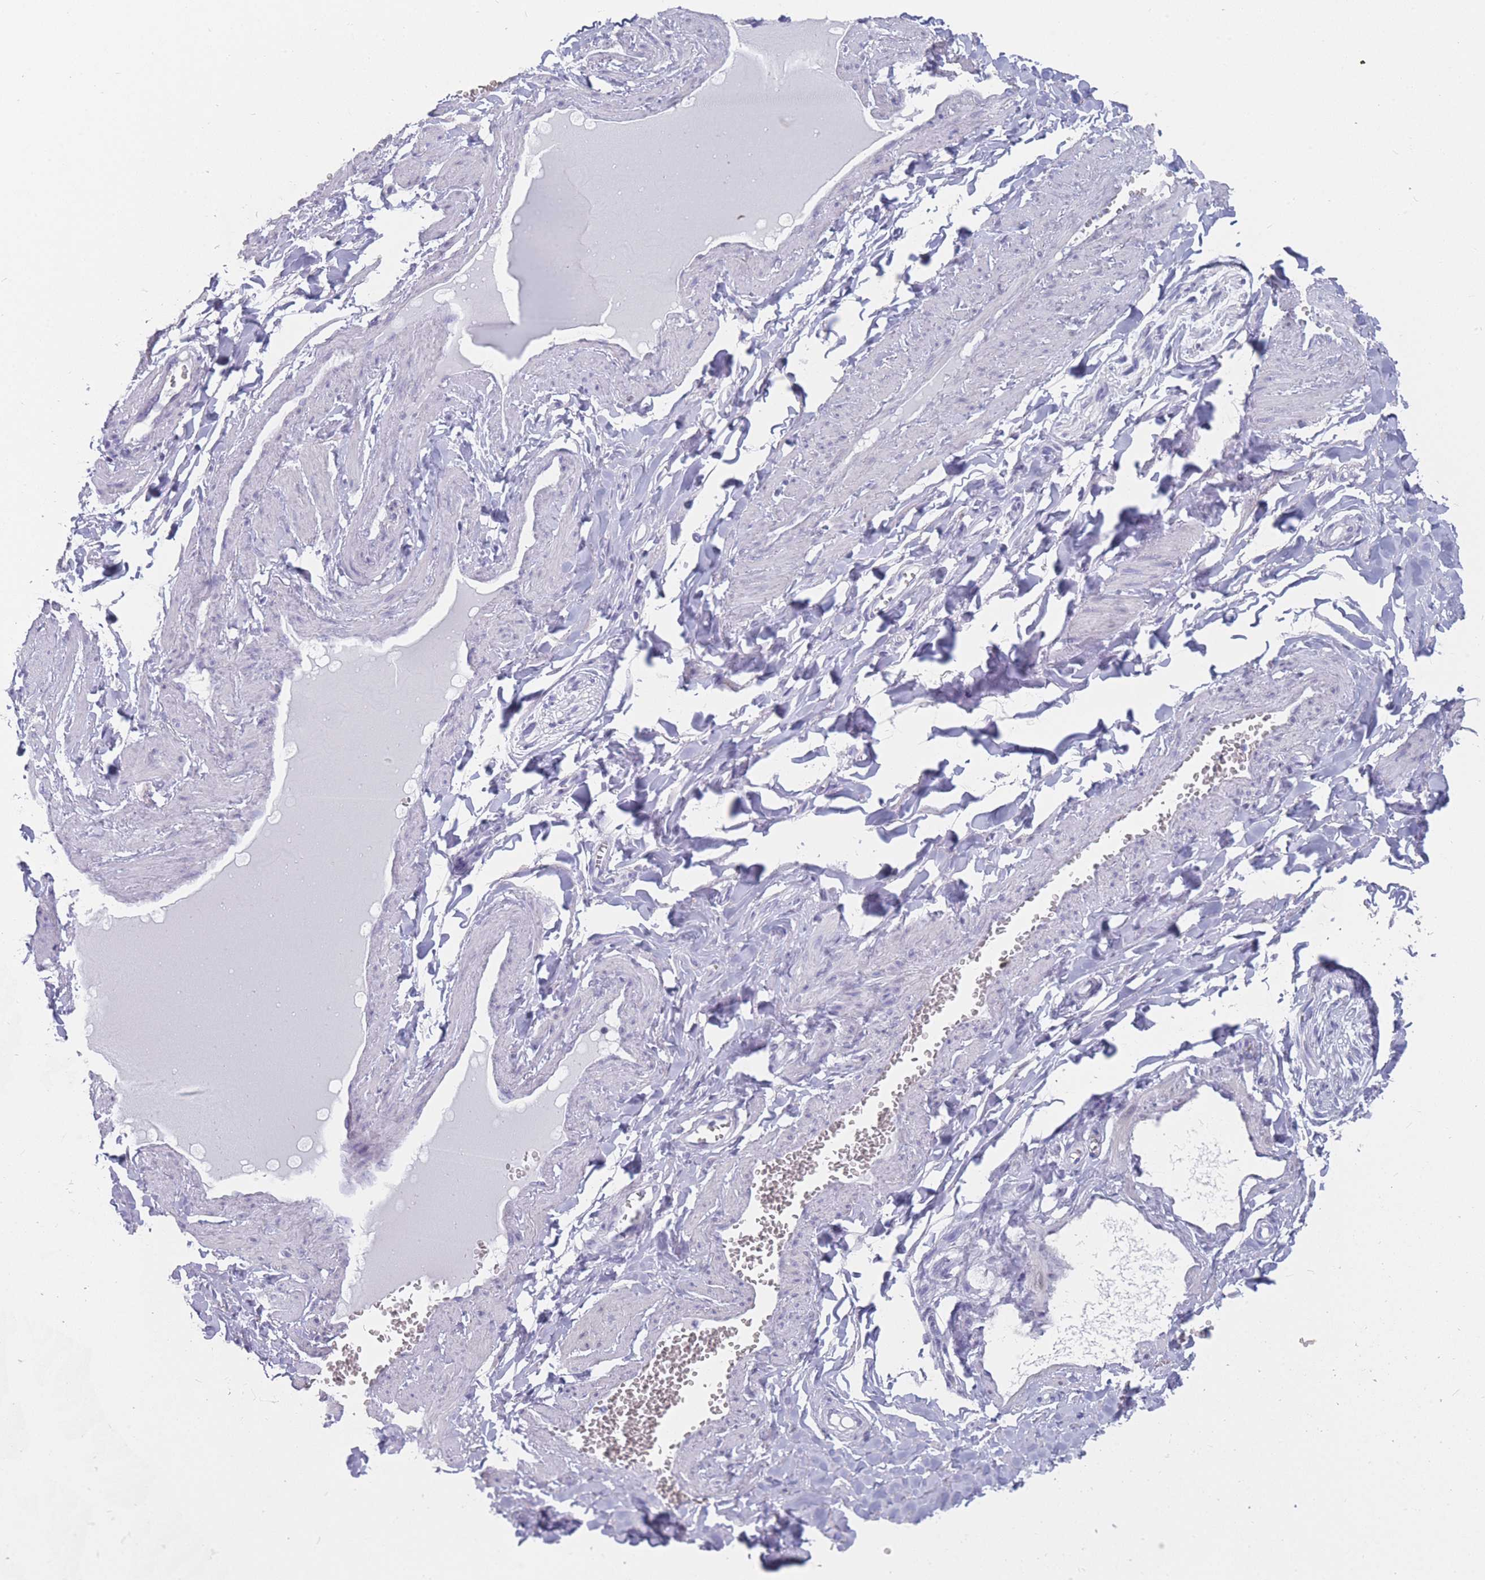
{"staining": {"intensity": "negative", "quantity": "none", "location": "none"}, "tissue": "adipose tissue", "cell_type": "Adipocytes", "image_type": "normal", "snomed": [{"axis": "morphology", "description": "Normal tissue, NOS"}, {"axis": "topography", "description": "Soft tissue"}, {"axis": "topography", "description": "Adipose tissue"}, {"axis": "topography", "description": "Vascular tissue"}, {"axis": "topography", "description": "Peripheral nerve tissue"}], "caption": "This is an immunohistochemistry histopathology image of normal adipose tissue. There is no staining in adipocytes.", "gene": "CYP51A1", "patient": {"sex": "male", "age": 46}}